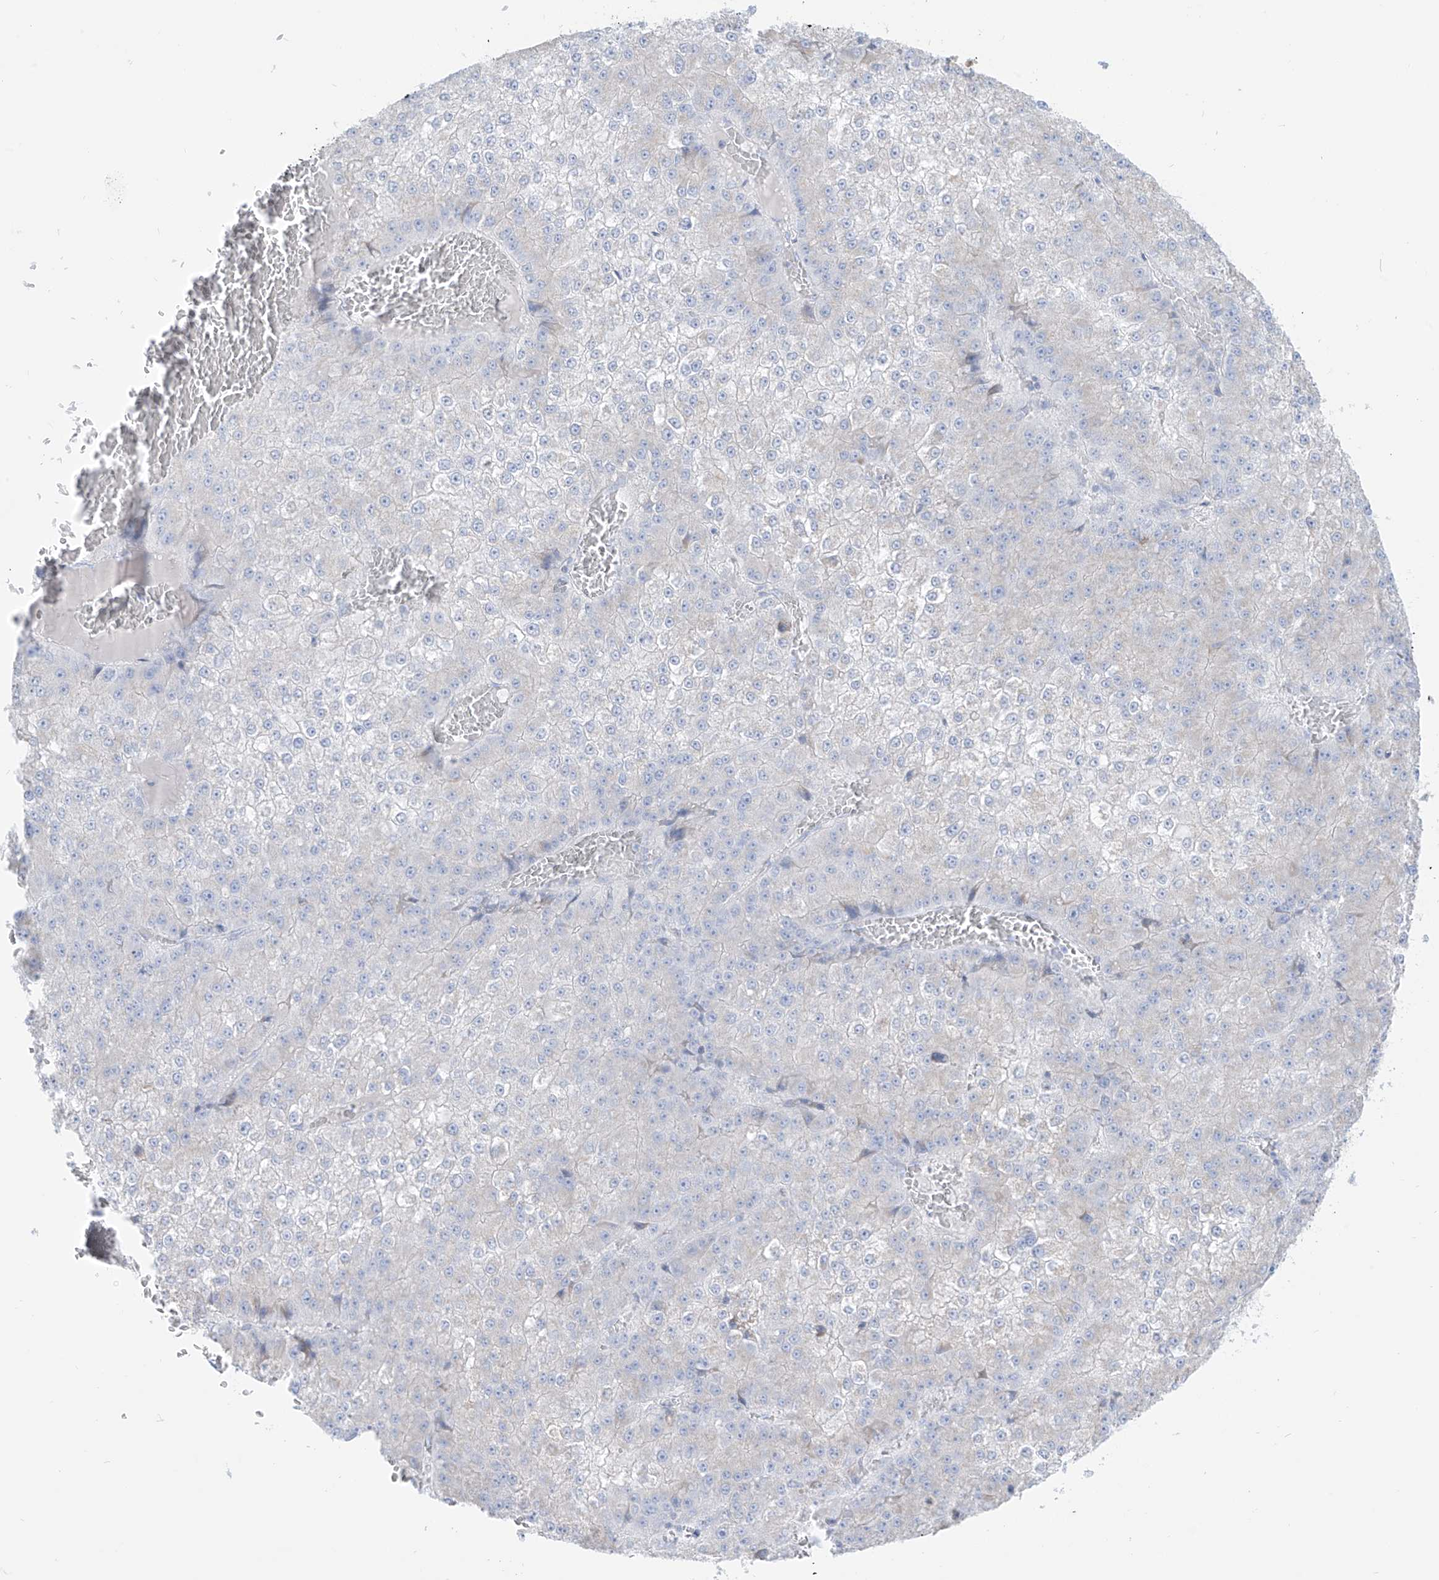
{"staining": {"intensity": "negative", "quantity": "none", "location": "none"}, "tissue": "liver cancer", "cell_type": "Tumor cells", "image_type": "cancer", "snomed": [{"axis": "morphology", "description": "Carcinoma, Hepatocellular, NOS"}, {"axis": "topography", "description": "Liver"}], "caption": "High power microscopy image of an IHC image of liver hepatocellular carcinoma, revealing no significant expression in tumor cells.", "gene": "SLC26A3", "patient": {"sex": "female", "age": 73}}